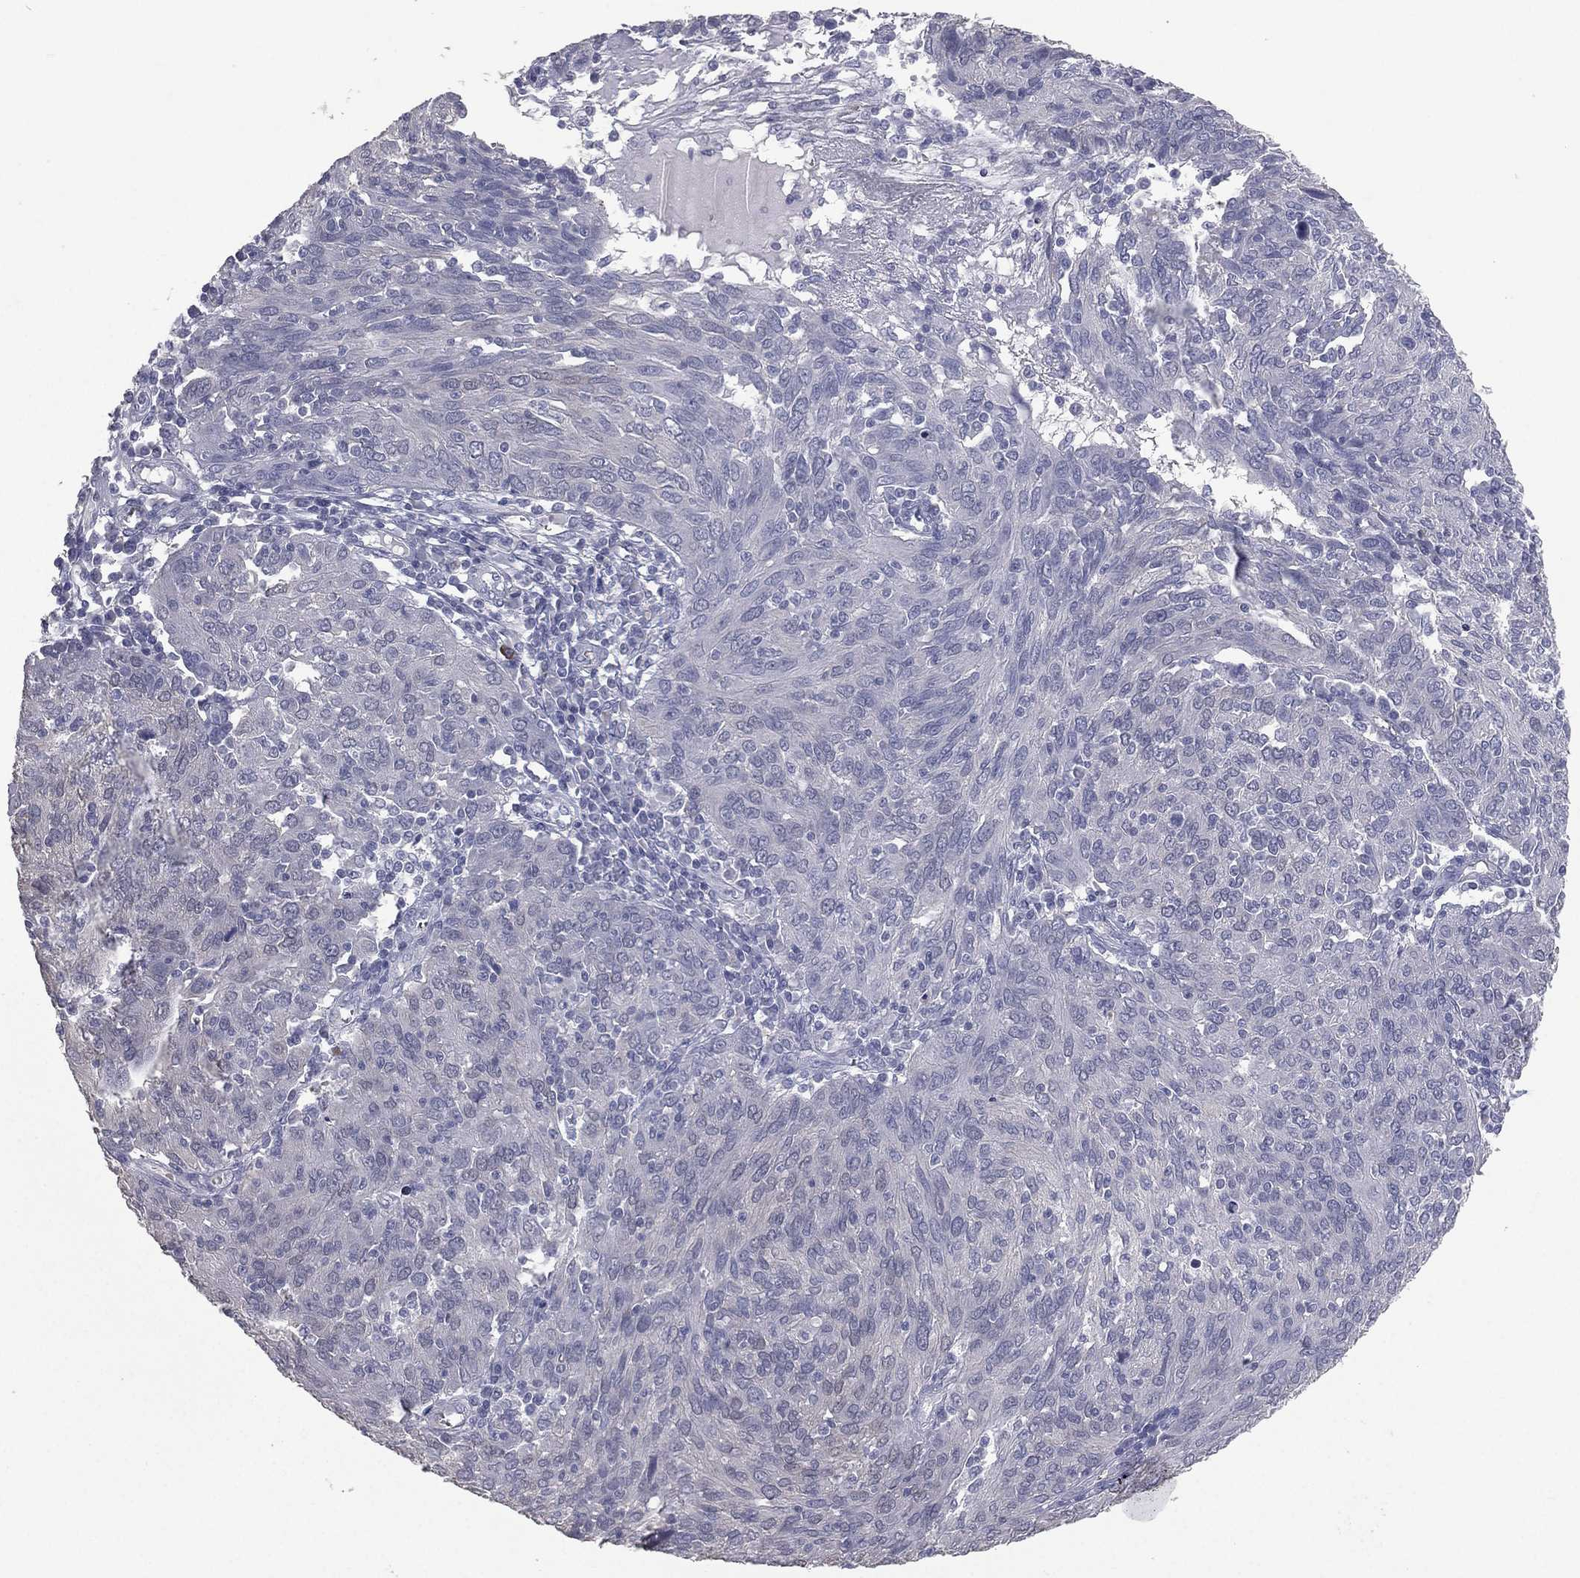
{"staining": {"intensity": "negative", "quantity": "none", "location": "none"}, "tissue": "ovarian cancer", "cell_type": "Tumor cells", "image_type": "cancer", "snomed": [{"axis": "morphology", "description": "Carcinoma, endometroid"}, {"axis": "topography", "description": "Ovary"}], "caption": "A histopathology image of ovarian cancer stained for a protein displays no brown staining in tumor cells.", "gene": "ESX1", "patient": {"sex": "female", "age": 50}}